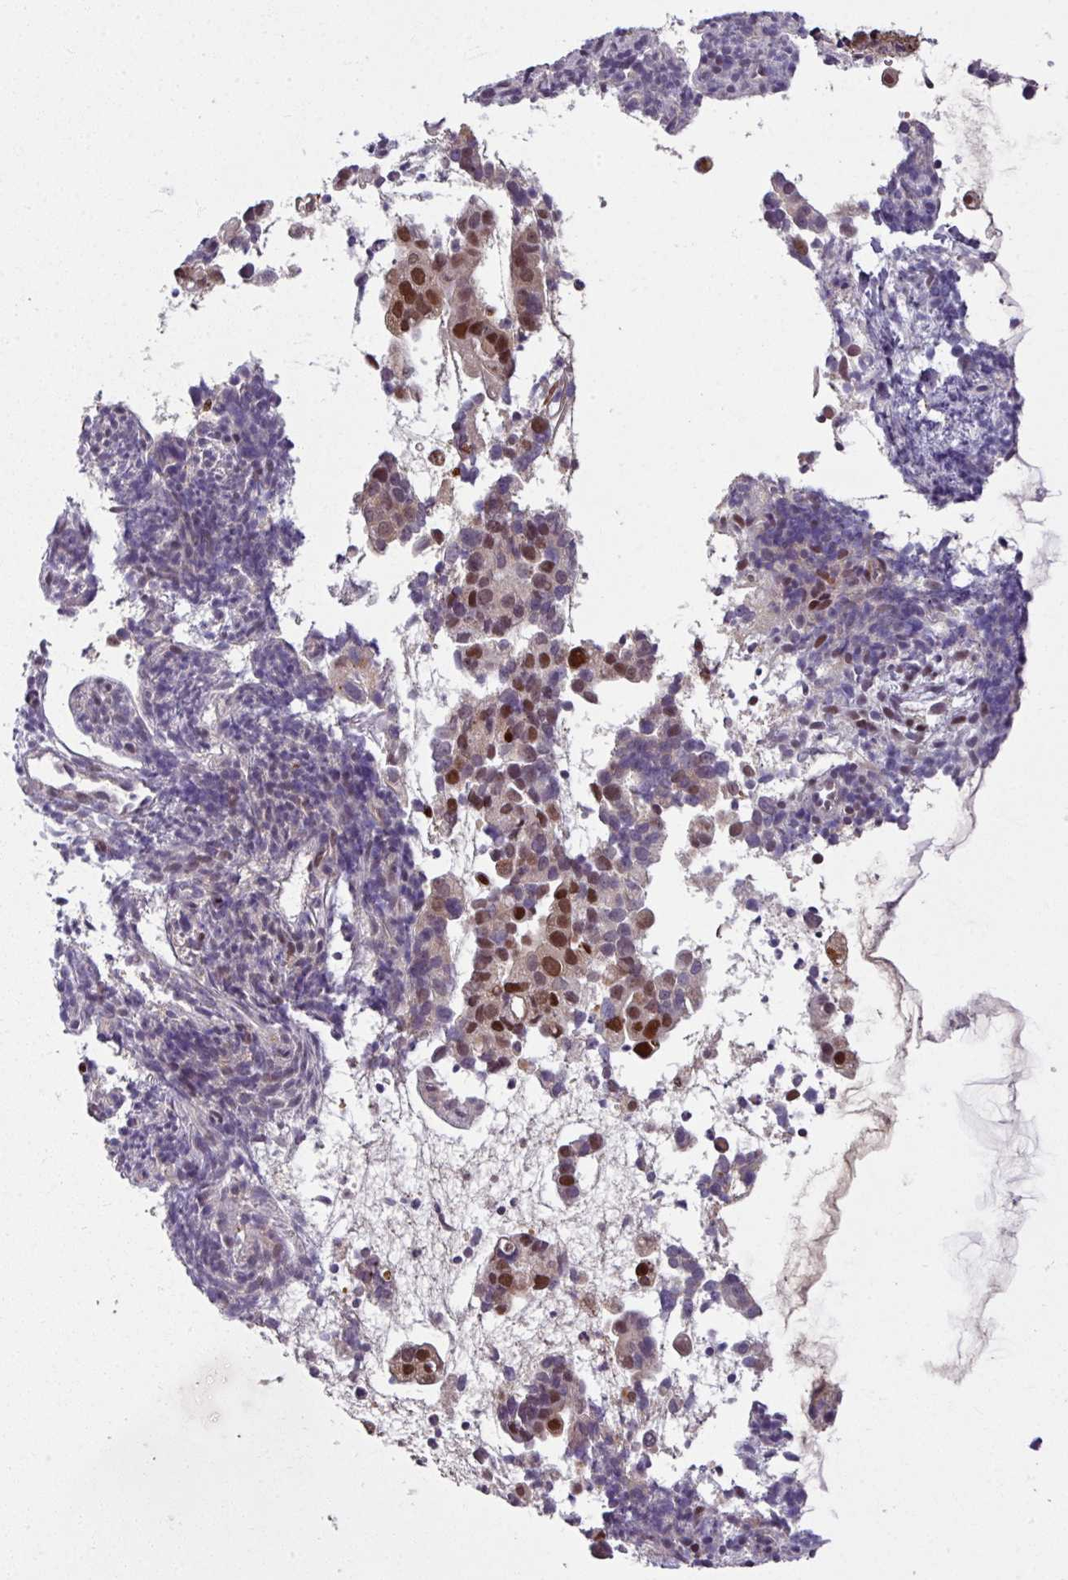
{"staining": {"intensity": "moderate", "quantity": ">75%", "location": "nuclear"}, "tissue": "endometrial cancer", "cell_type": "Tumor cells", "image_type": "cancer", "snomed": [{"axis": "morphology", "description": "Adenocarcinoma, NOS"}, {"axis": "topography", "description": "Endometrium"}], "caption": "The photomicrograph demonstrates a brown stain indicating the presence of a protein in the nuclear of tumor cells in endometrial cancer.", "gene": "KCTD11", "patient": {"sex": "female", "age": 57}}